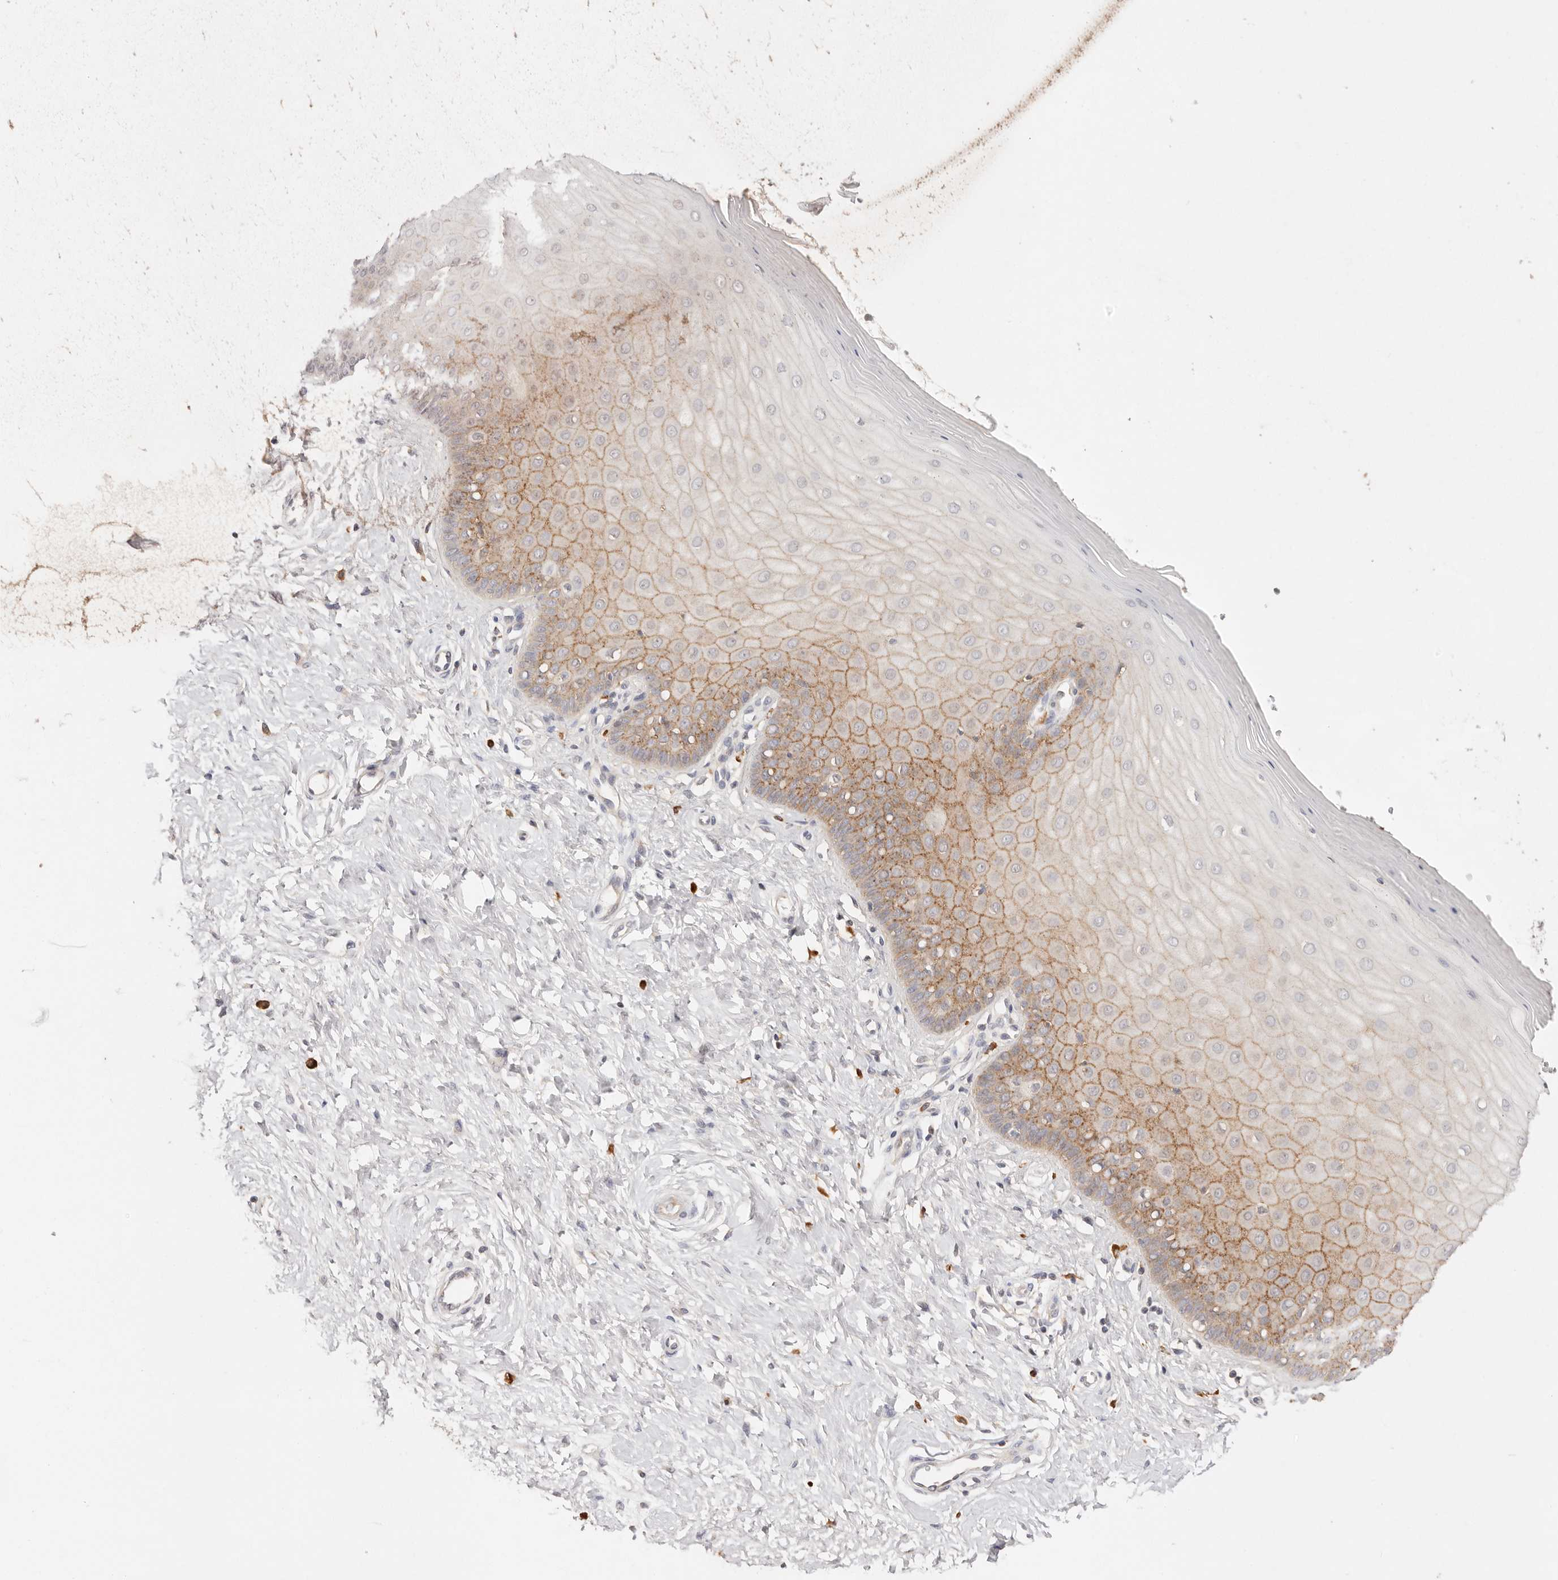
{"staining": {"intensity": "moderate", "quantity": "25%-75%", "location": "cytoplasmic/membranous"}, "tissue": "cervix", "cell_type": "Glandular cells", "image_type": "normal", "snomed": [{"axis": "morphology", "description": "Normal tissue, NOS"}, {"axis": "topography", "description": "Cervix"}], "caption": "This photomicrograph demonstrates unremarkable cervix stained with immunohistochemistry to label a protein in brown. The cytoplasmic/membranous of glandular cells show moderate positivity for the protein. Nuclei are counter-stained blue.", "gene": "CXADR", "patient": {"sex": "female", "age": 55}}